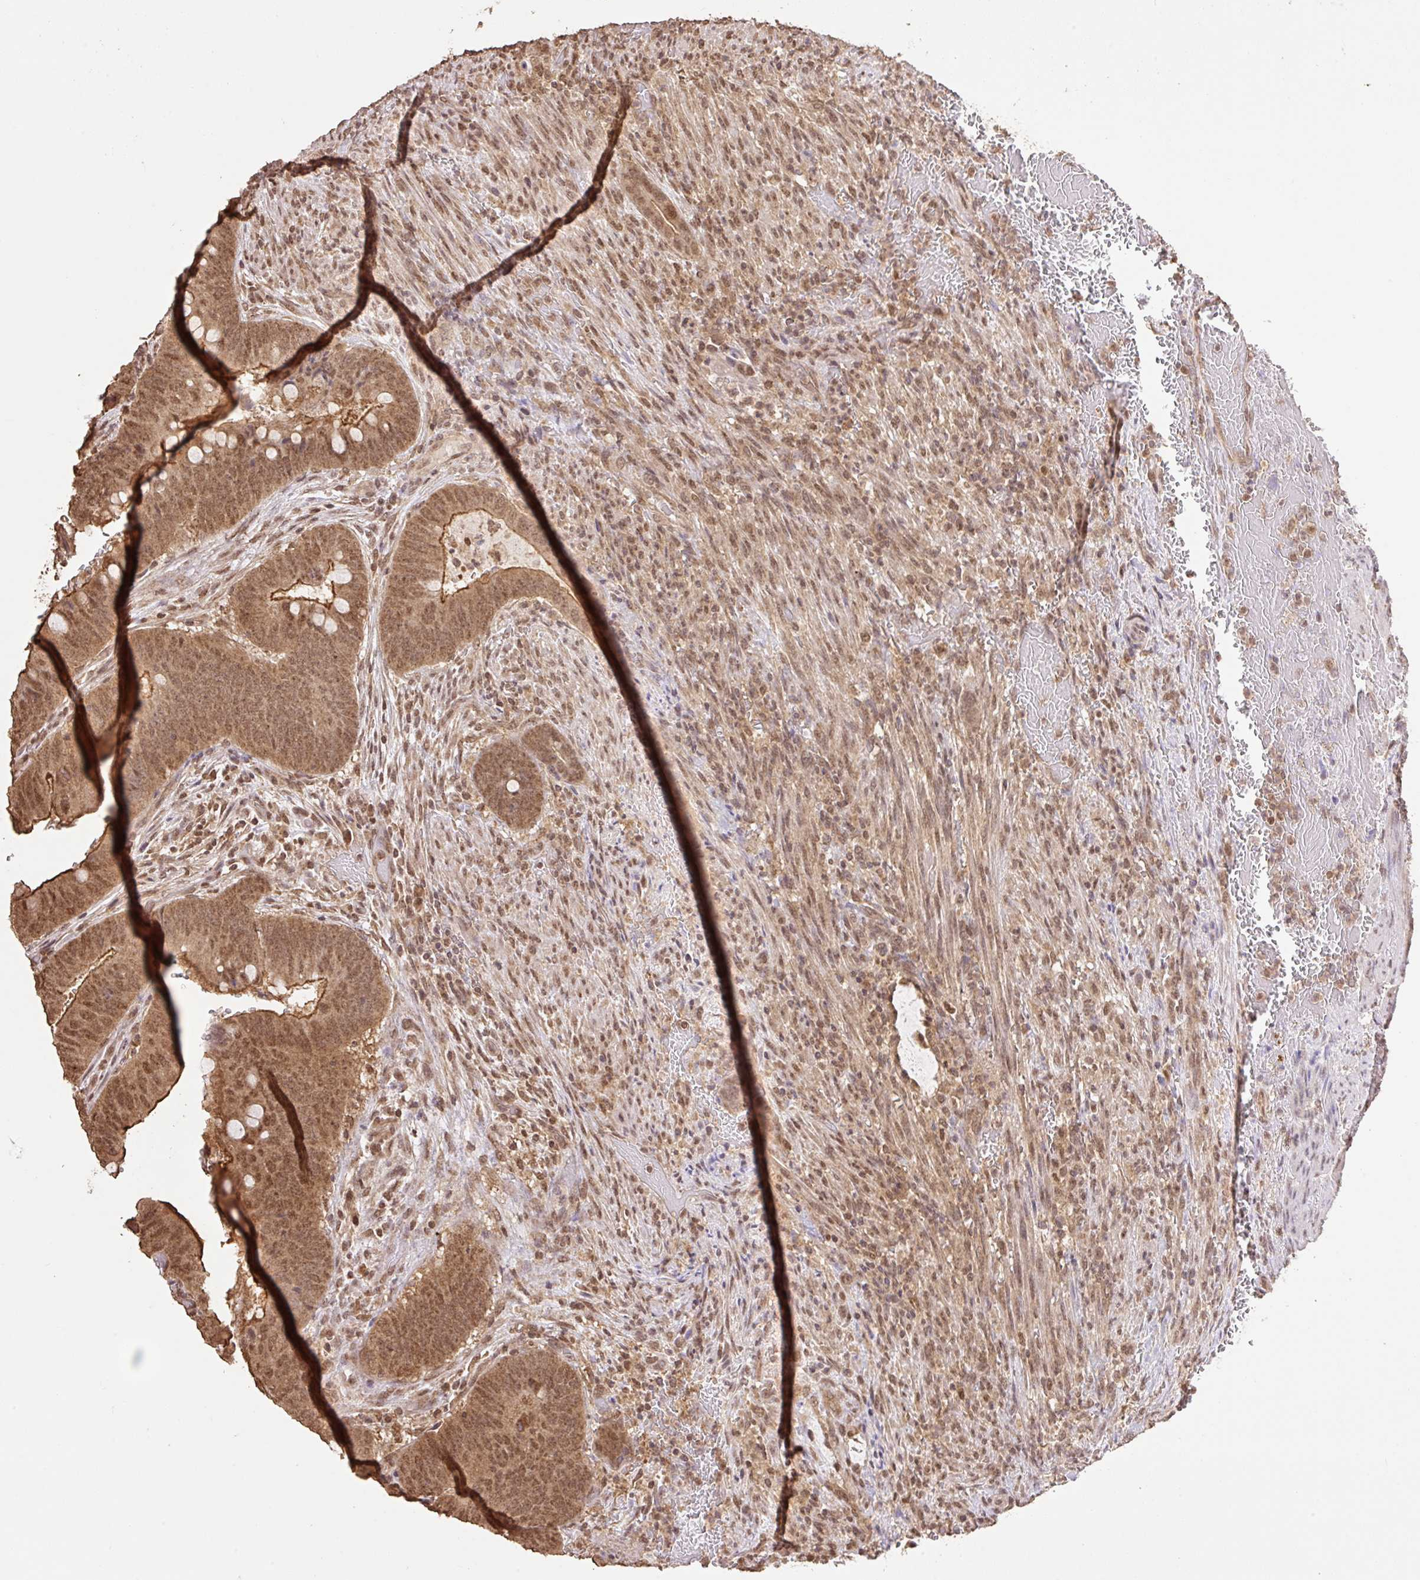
{"staining": {"intensity": "moderate", "quantity": ">75%", "location": "cytoplasmic/membranous,nuclear"}, "tissue": "colorectal cancer", "cell_type": "Tumor cells", "image_type": "cancer", "snomed": [{"axis": "morphology", "description": "Normal tissue, NOS"}, {"axis": "morphology", "description": "Adenocarcinoma, NOS"}, {"axis": "topography", "description": "Rectum"}, {"axis": "topography", "description": "Peripheral nerve tissue"}], "caption": "A medium amount of moderate cytoplasmic/membranous and nuclear positivity is seen in about >75% of tumor cells in colorectal cancer (adenocarcinoma) tissue.", "gene": "VPS25", "patient": {"sex": "male", "age": 92}}